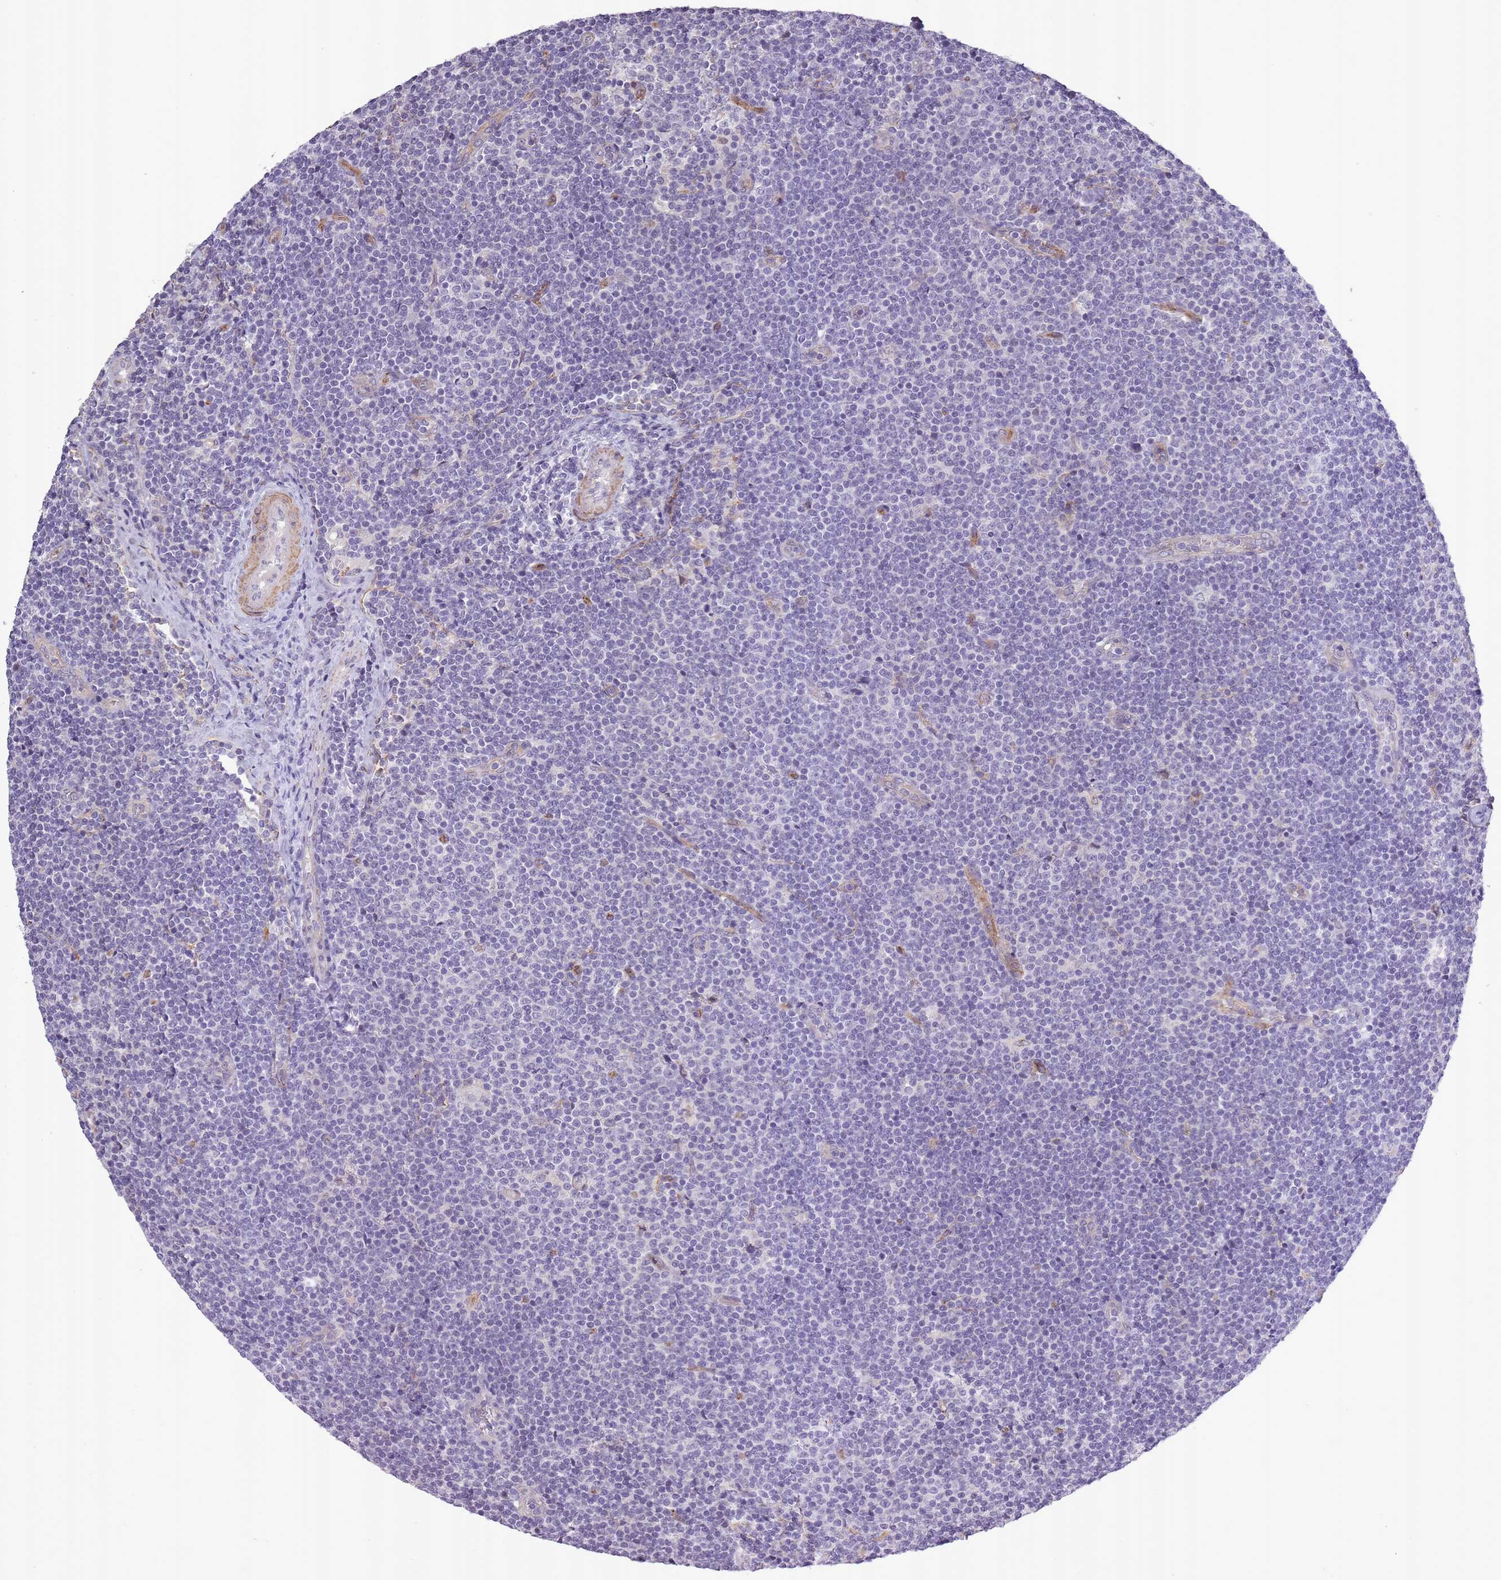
{"staining": {"intensity": "negative", "quantity": "none", "location": "none"}, "tissue": "lymphoma", "cell_type": "Tumor cells", "image_type": "cancer", "snomed": [{"axis": "morphology", "description": "Malignant lymphoma, non-Hodgkin's type, Low grade"}, {"axis": "topography", "description": "Lymph node"}], "caption": "This image is of low-grade malignant lymphoma, non-Hodgkin's type stained with immunohistochemistry to label a protein in brown with the nuclei are counter-stained blue. There is no expression in tumor cells.", "gene": "SLC8A2", "patient": {"sex": "male", "age": 48}}